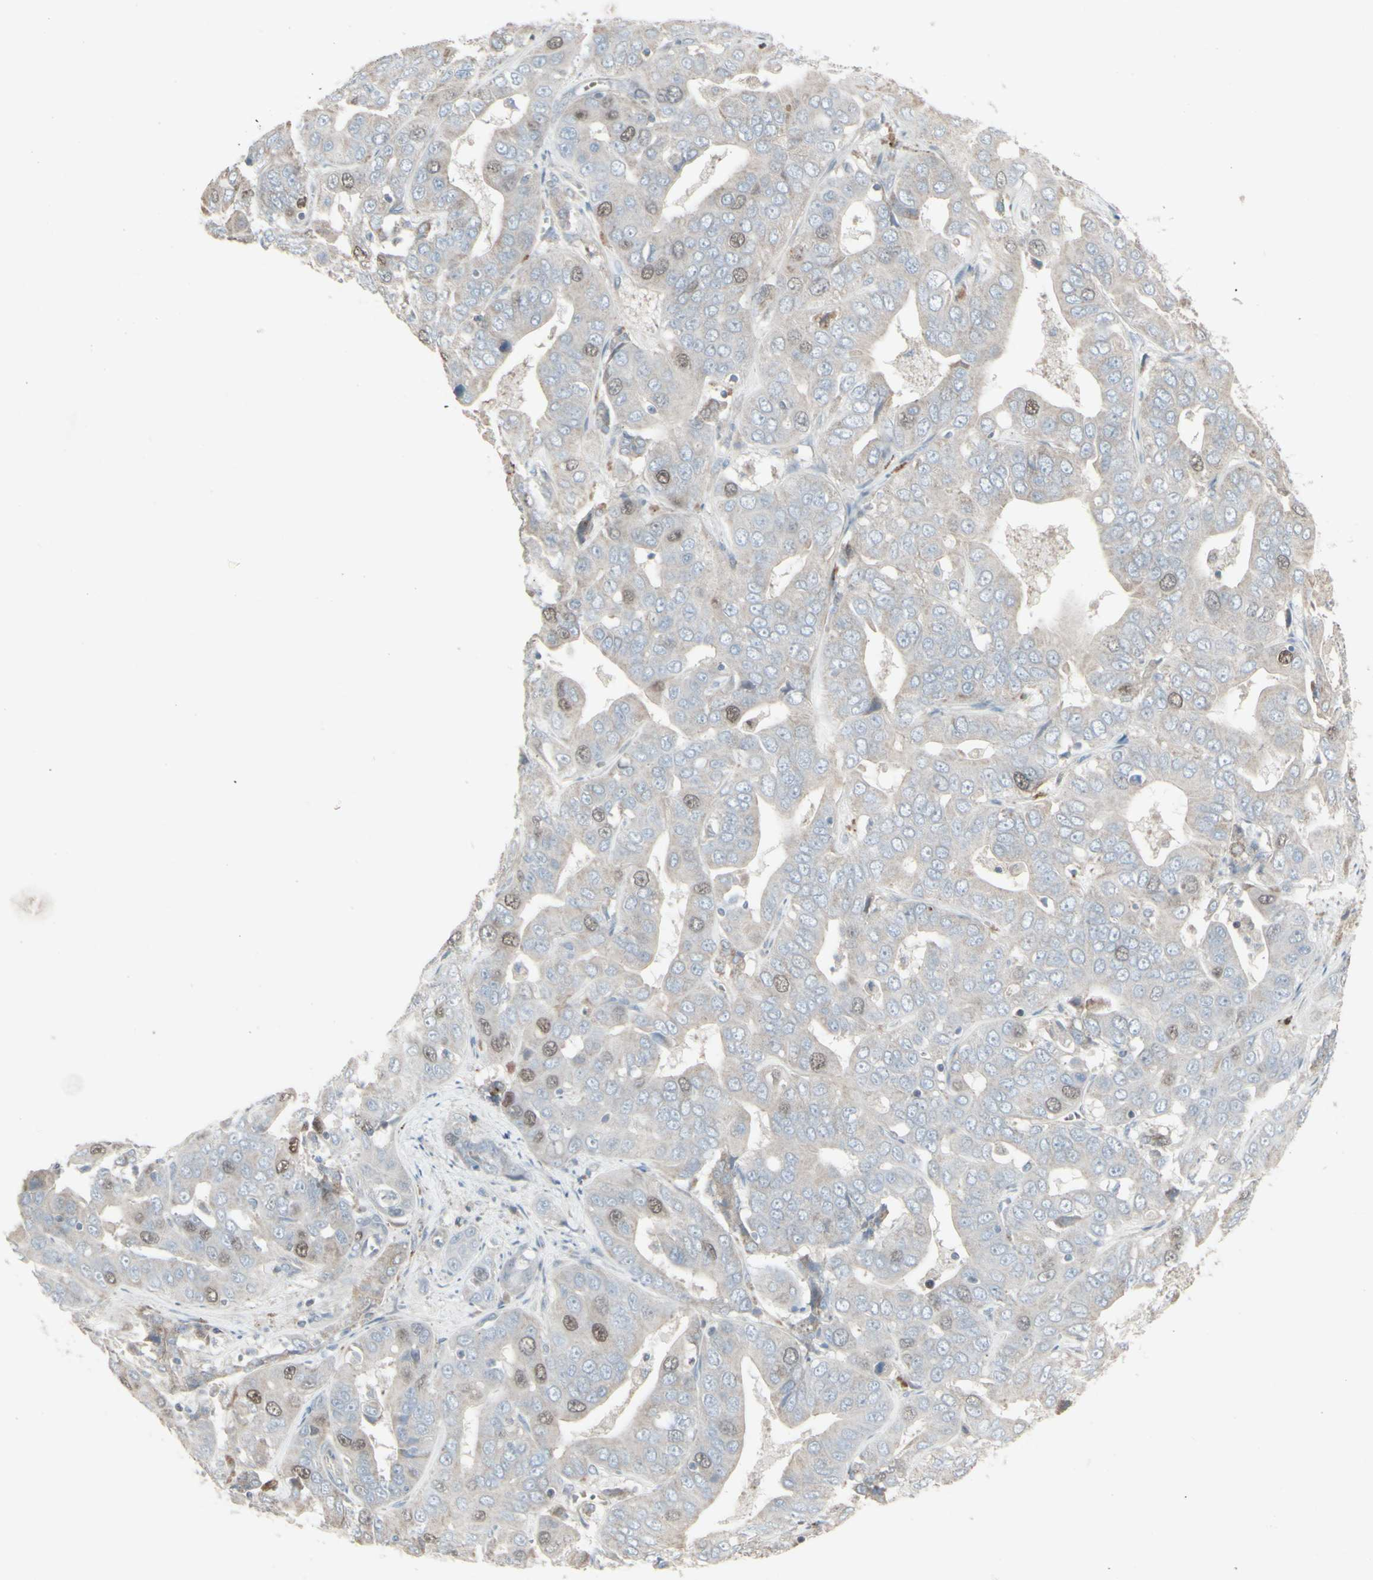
{"staining": {"intensity": "weak", "quantity": "25%-75%", "location": "nuclear"}, "tissue": "liver cancer", "cell_type": "Tumor cells", "image_type": "cancer", "snomed": [{"axis": "morphology", "description": "Cholangiocarcinoma"}, {"axis": "topography", "description": "Liver"}], "caption": "The image displays immunohistochemical staining of liver cancer. There is weak nuclear staining is seen in about 25%-75% of tumor cells.", "gene": "GMNN", "patient": {"sex": "female", "age": 52}}